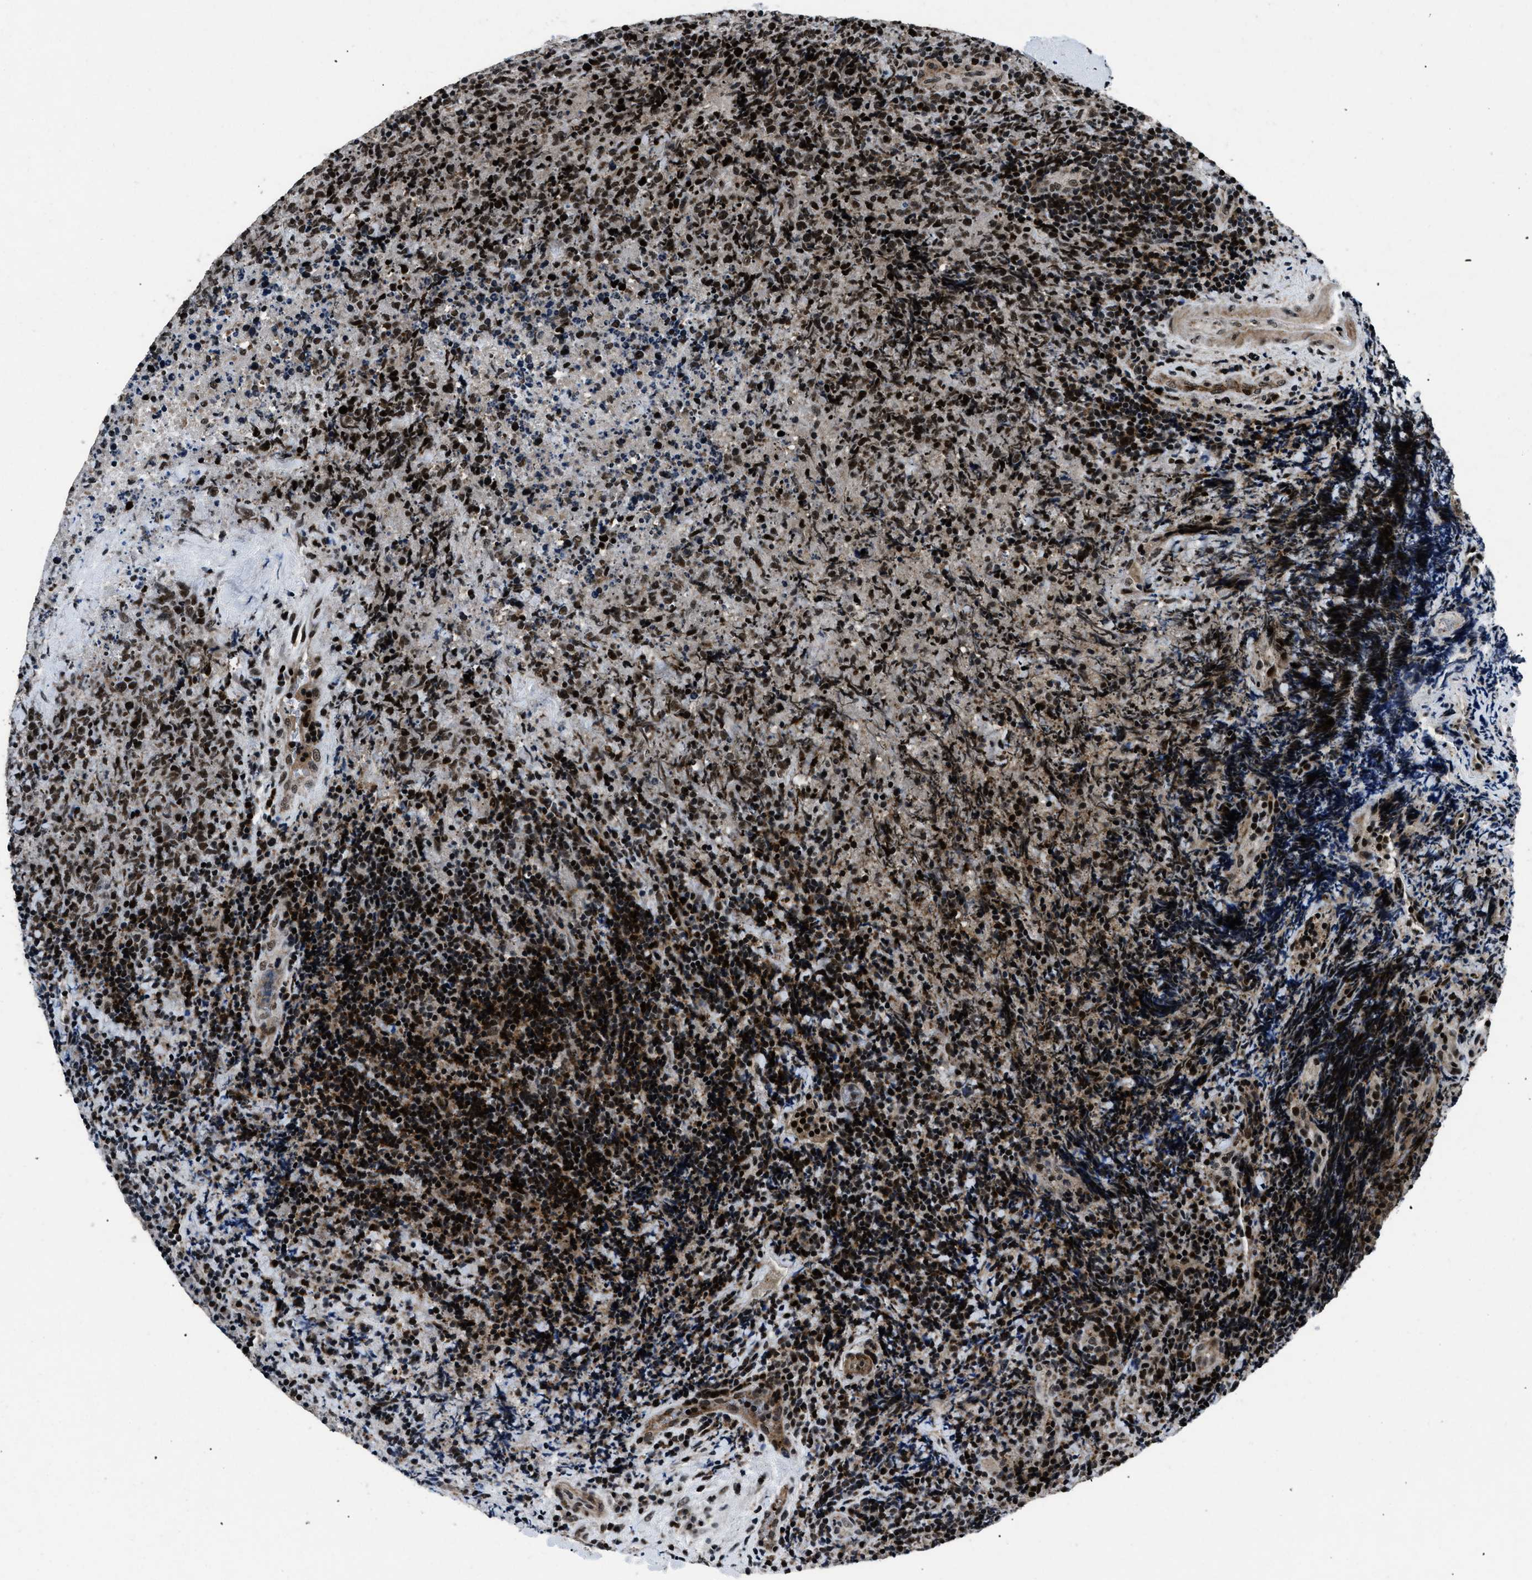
{"staining": {"intensity": "strong", "quantity": ">75%", "location": "nuclear"}, "tissue": "lymphoma", "cell_type": "Tumor cells", "image_type": "cancer", "snomed": [{"axis": "morphology", "description": "Malignant lymphoma, non-Hodgkin's type, High grade"}, {"axis": "topography", "description": "Tonsil"}], "caption": "Human high-grade malignant lymphoma, non-Hodgkin's type stained with a protein marker displays strong staining in tumor cells.", "gene": "SMARCB1", "patient": {"sex": "female", "age": 36}}